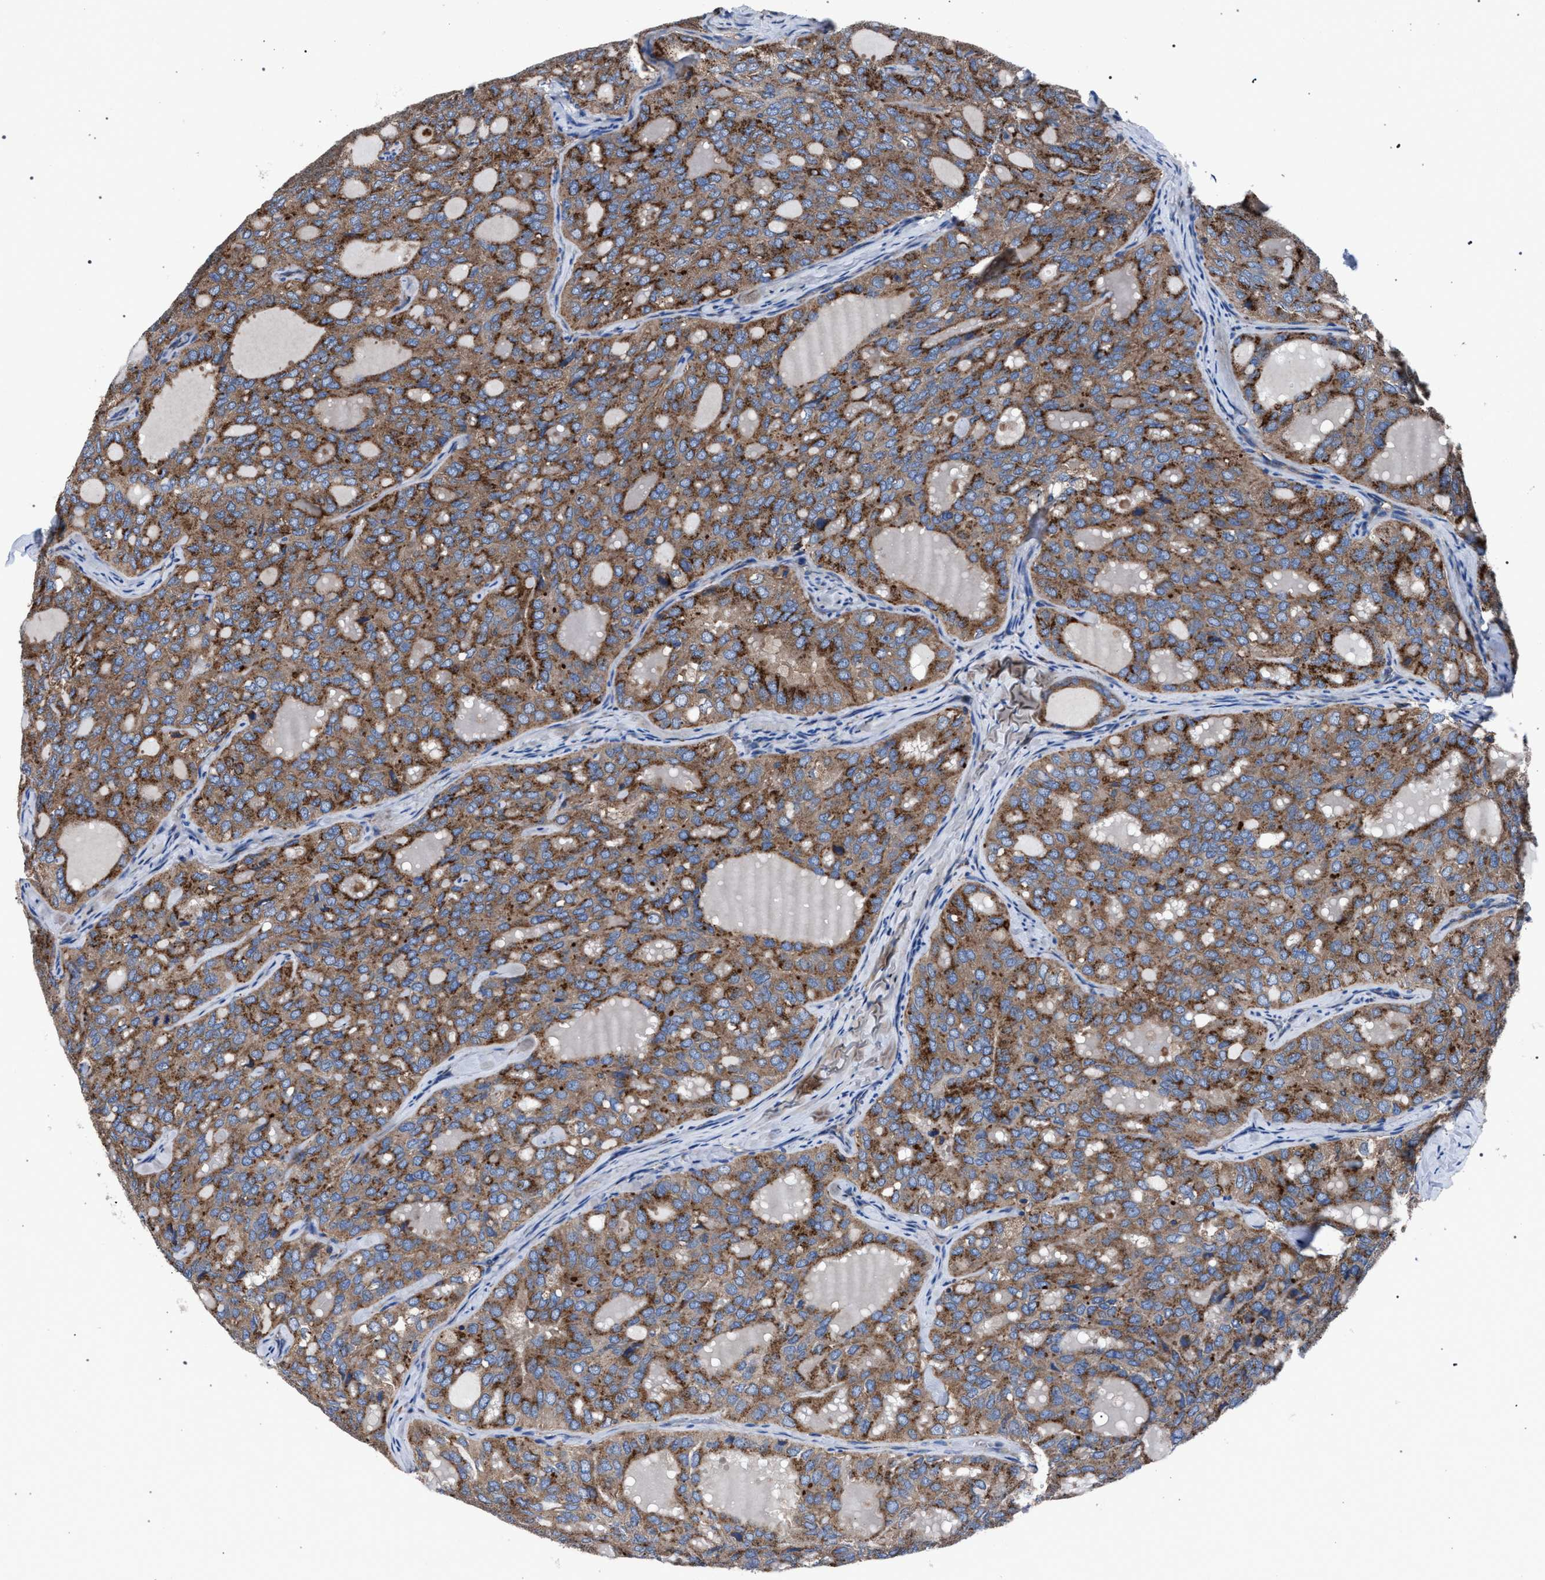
{"staining": {"intensity": "strong", "quantity": ">75%", "location": "cytoplasmic/membranous"}, "tissue": "thyroid cancer", "cell_type": "Tumor cells", "image_type": "cancer", "snomed": [{"axis": "morphology", "description": "Follicular adenoma carcinoma, NOS"}, {"axis": "topography", "description": "Thyroid gland"}], "caption": "Tumor cells exhibit high levels of strong cytoplasmic/membranous staining in about >75% of cells in human thyroid cancer (follicular adenoma carcinoma).", "gene": "ATP6V0A1", "patient": {"sex": "male", "age": 75}}